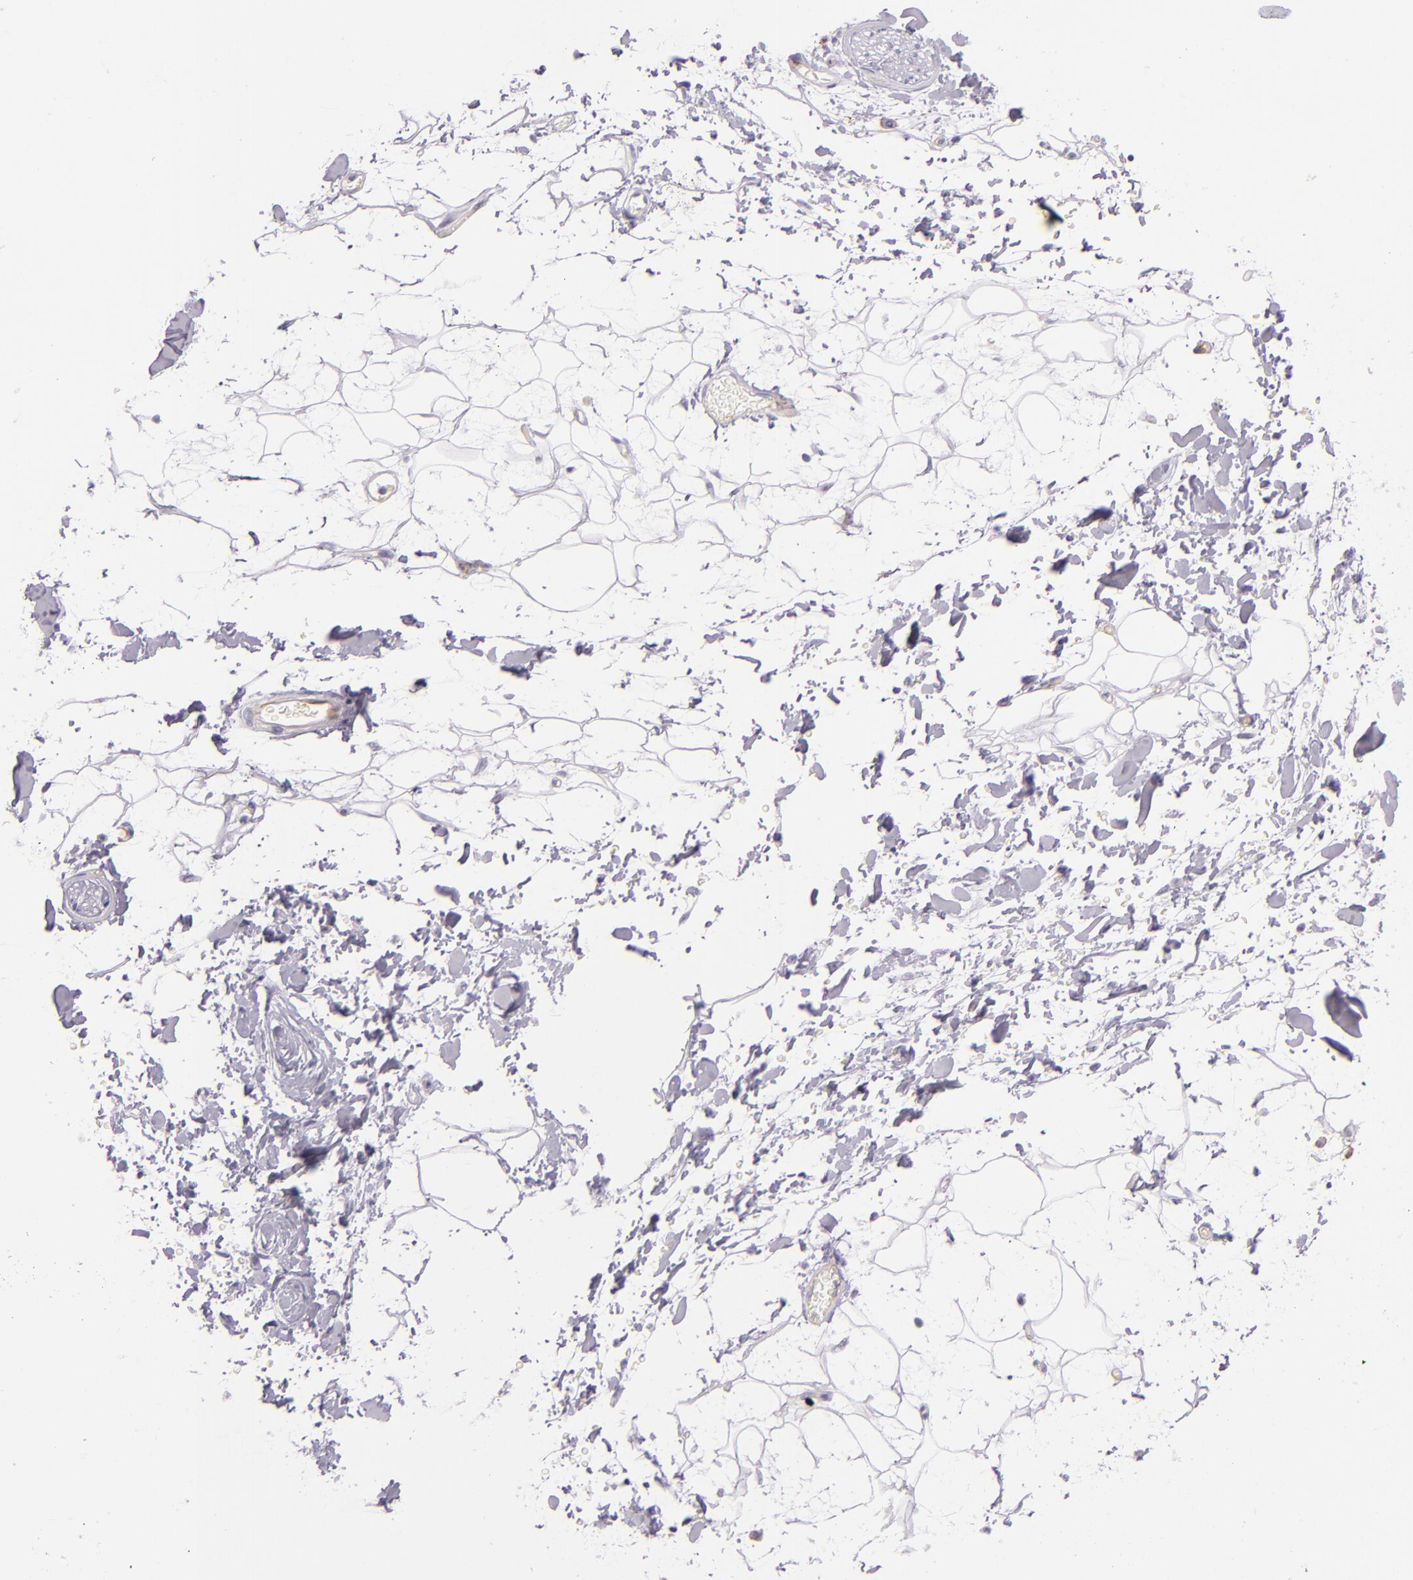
{"staining": {"intensity": "negative", "quantity": "none", "location": "none"}, "tissue": "adipose tissue", "cell_type": "Adipocytes", "image_type": "normal", "snomed": [{"axis": "morphology", "description": "Normal tissue, NOS"}, {"axis": "topography", "description": "Soft tissue"}], "caption": "The micrograph exhibits no significant positivity in adipocytes of adipose tissue.", "gene": "ICAM1", "patient": {"sex": "male", "age": 72}}